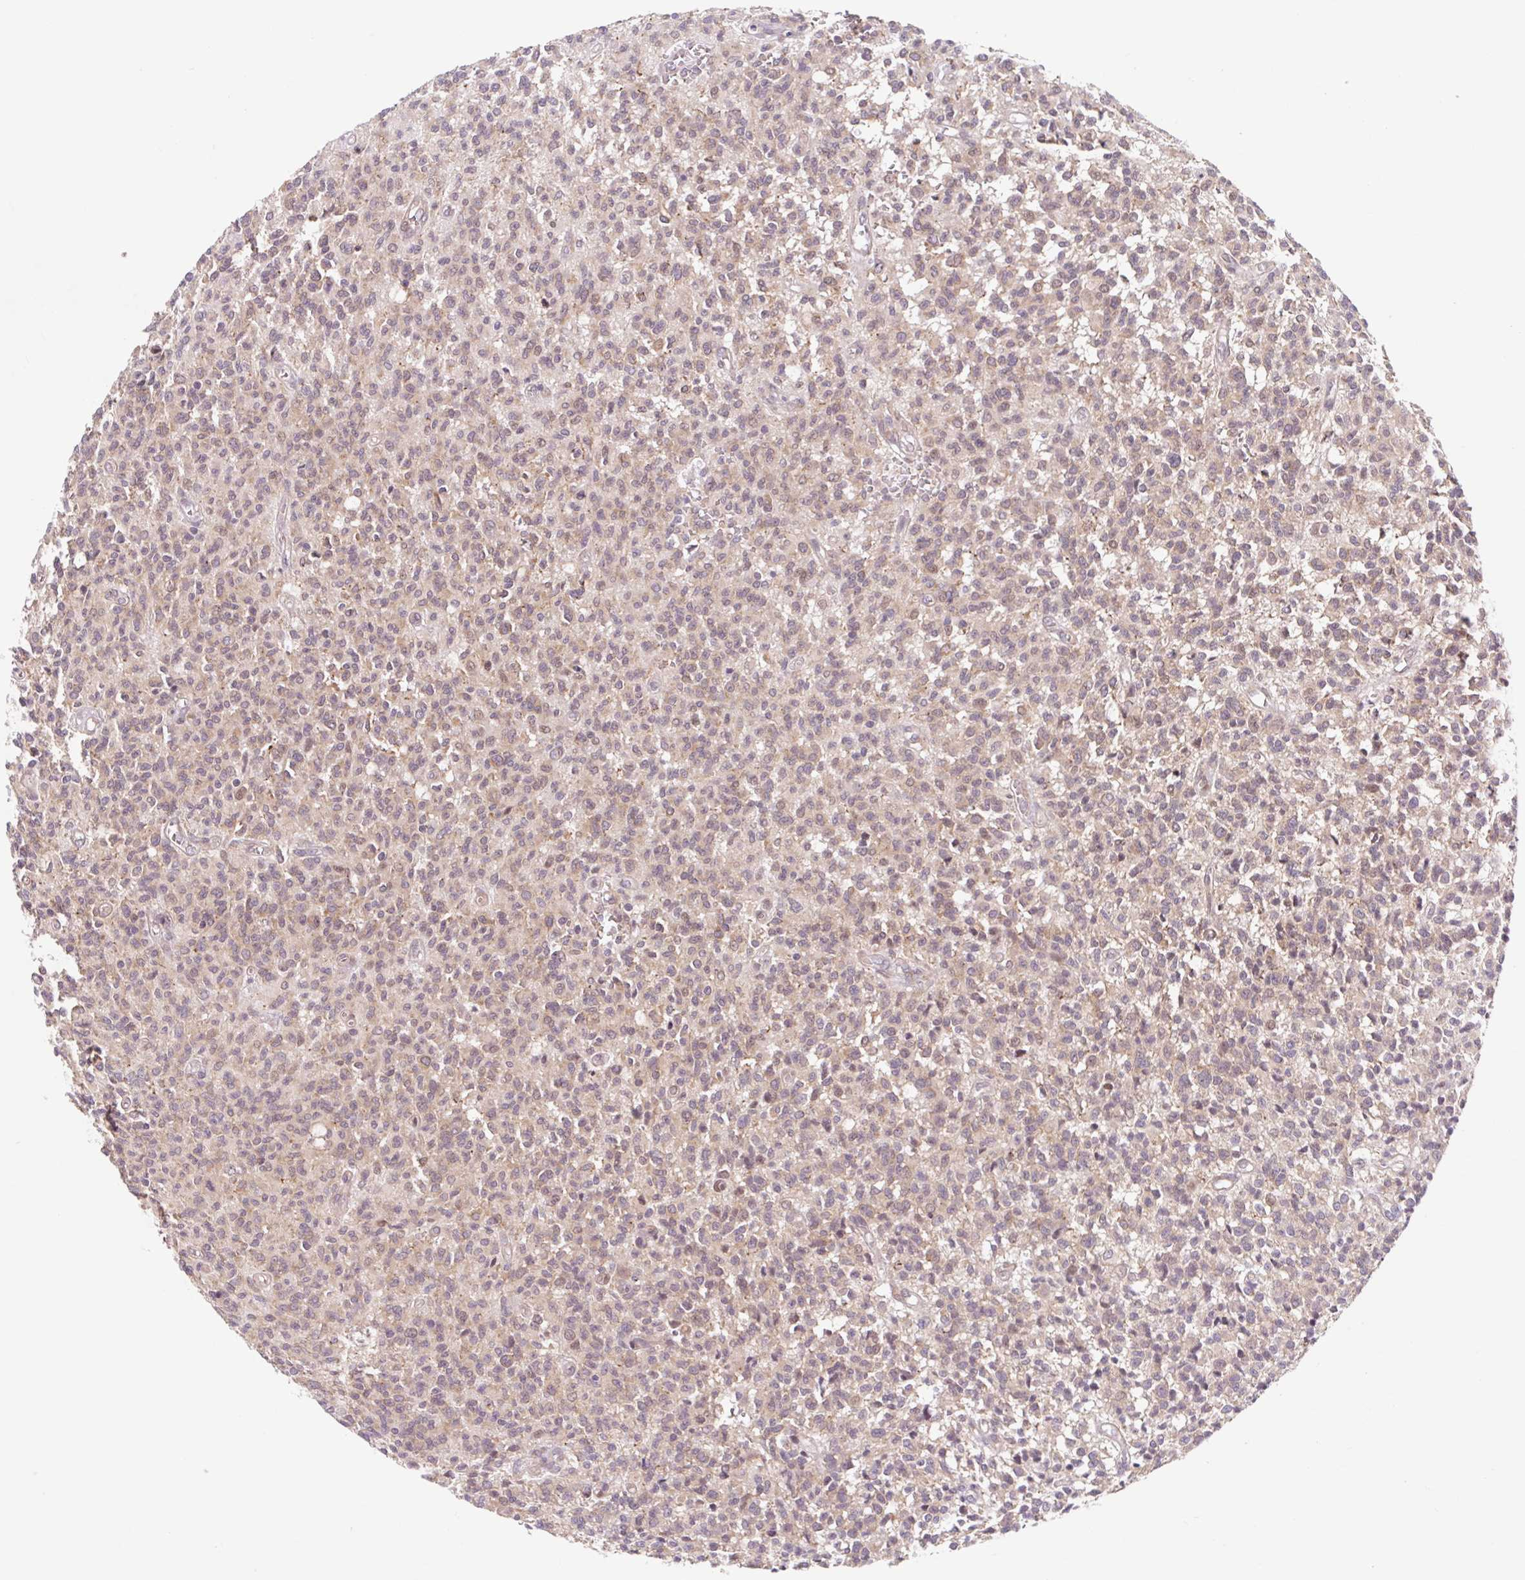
{"staining": {"intensity": "weak", "quantity": ">75%", "location": "cytoplasmic/membranous,nuclear"}, "tissue": "glioma", "cell_type": "Tumor cells", "image_type": "cancer", "snomed": [{"axis": "morphology", "description": "Glioma, malignant, Low grade"}, {"axis": "topography", "description": "Brain"}], "caption": "Immunohistochemical staining of low-grade glioma (malignant) demonstrates weak cytoplasmic/membranous and nuclear protein staining in approximately >75% of tumor cells. The protein of interest is shown in brown color, while the nuclei are stained blue.", "gene": "HFE", "patient": {"sex": "male", "age": 64}}